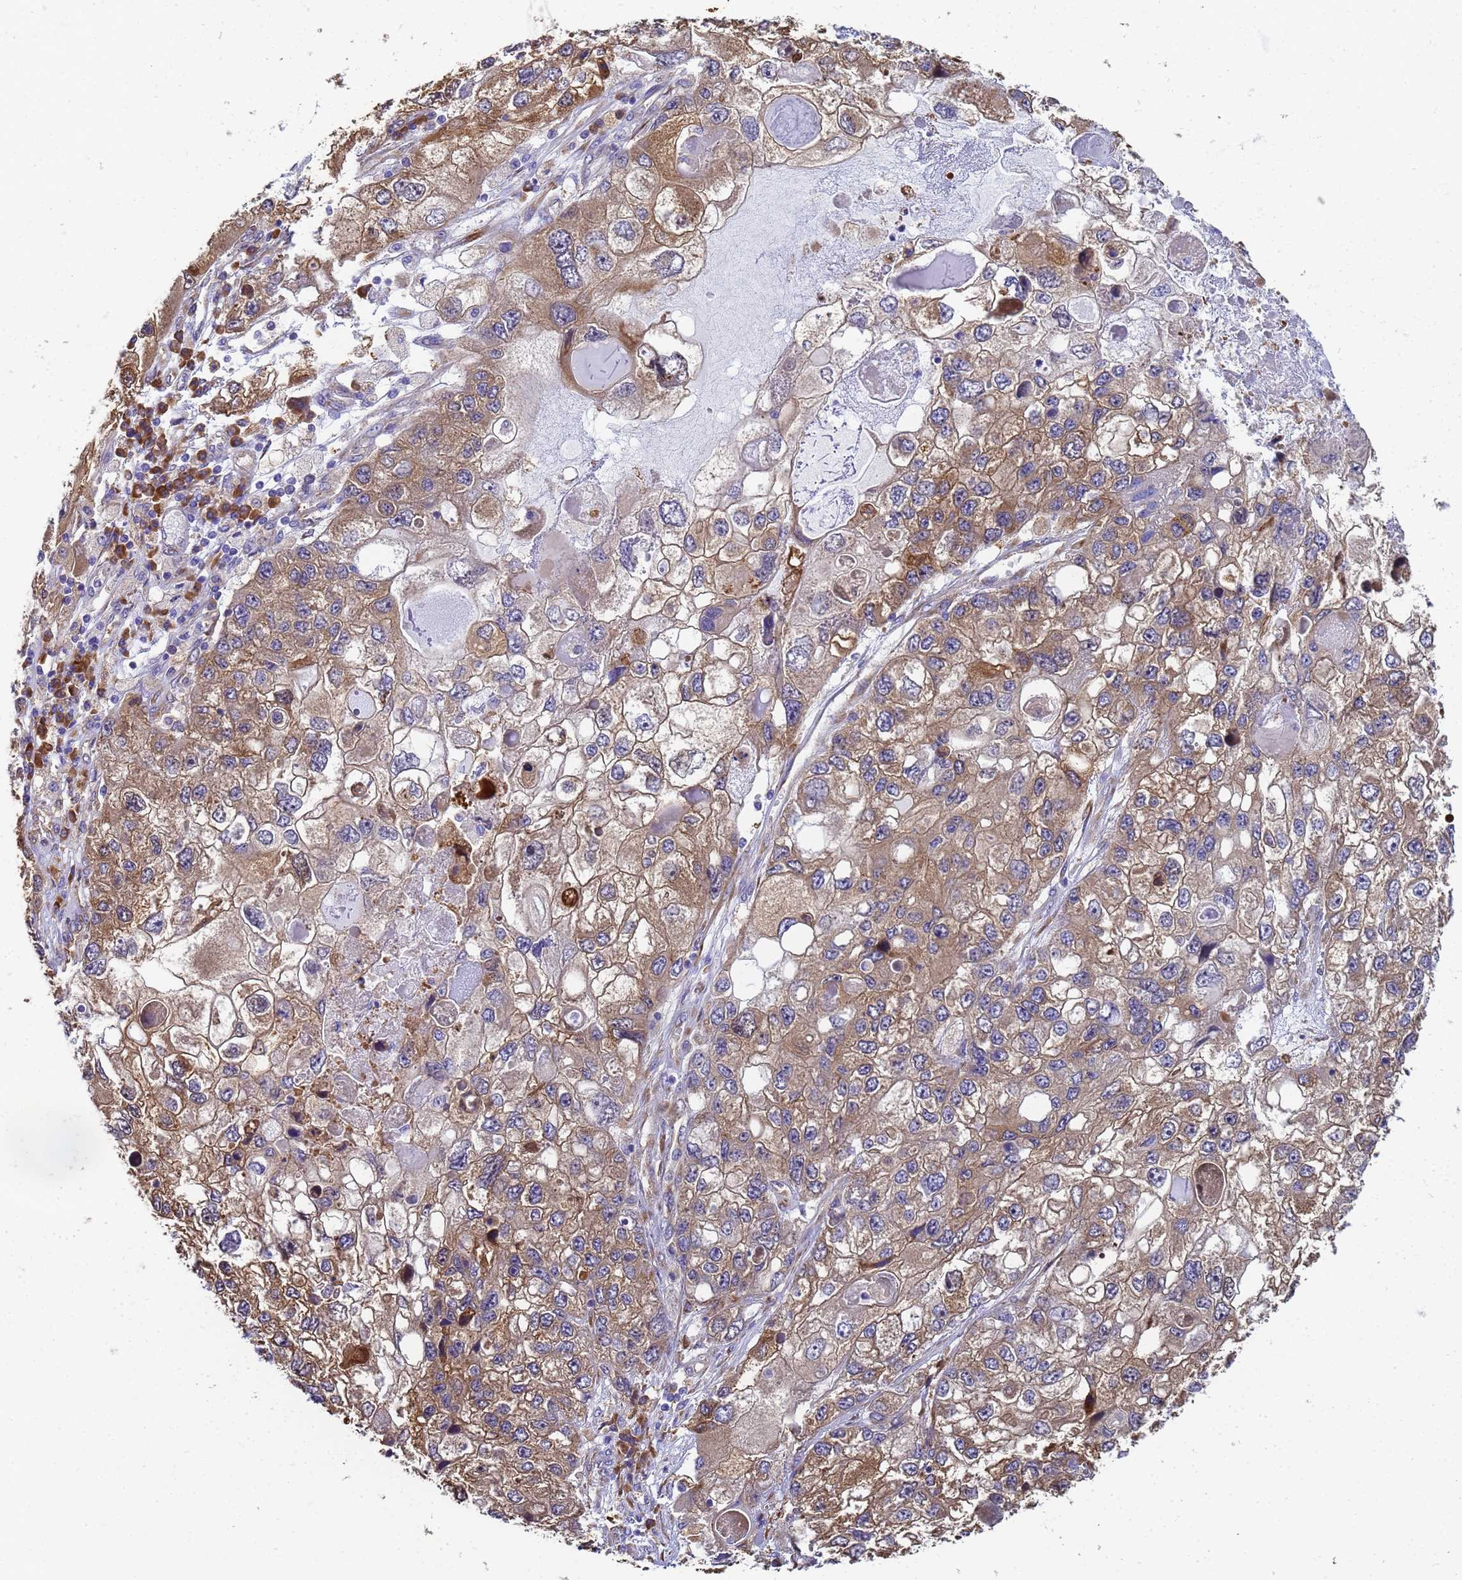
{"staining": {"intensity": "moderate", "quantity": ">75%", "location": "cytoplasmic/membranous"}, "tissue": "endometrial cancer", "cell_type": "Tumor cells", "image_type": "cancer", "snomed": [{"axis": "morphology", "description": "Adenocarcinoma, NOS"}, {"axis": "topography", "description": "Endometrium"}], "caption": "The immunohistochemical stain shows moderate cytoplasmic/membranous expression in tumor cells of endometrial adenocarcinoma tissue. The staining was performed using DAB, with brown indicating positive protein expression. Nuclei are stained blue with hematoxylin.", "gene": "NME1-NME2", "patient": {"sex": "female", "age": 49}}